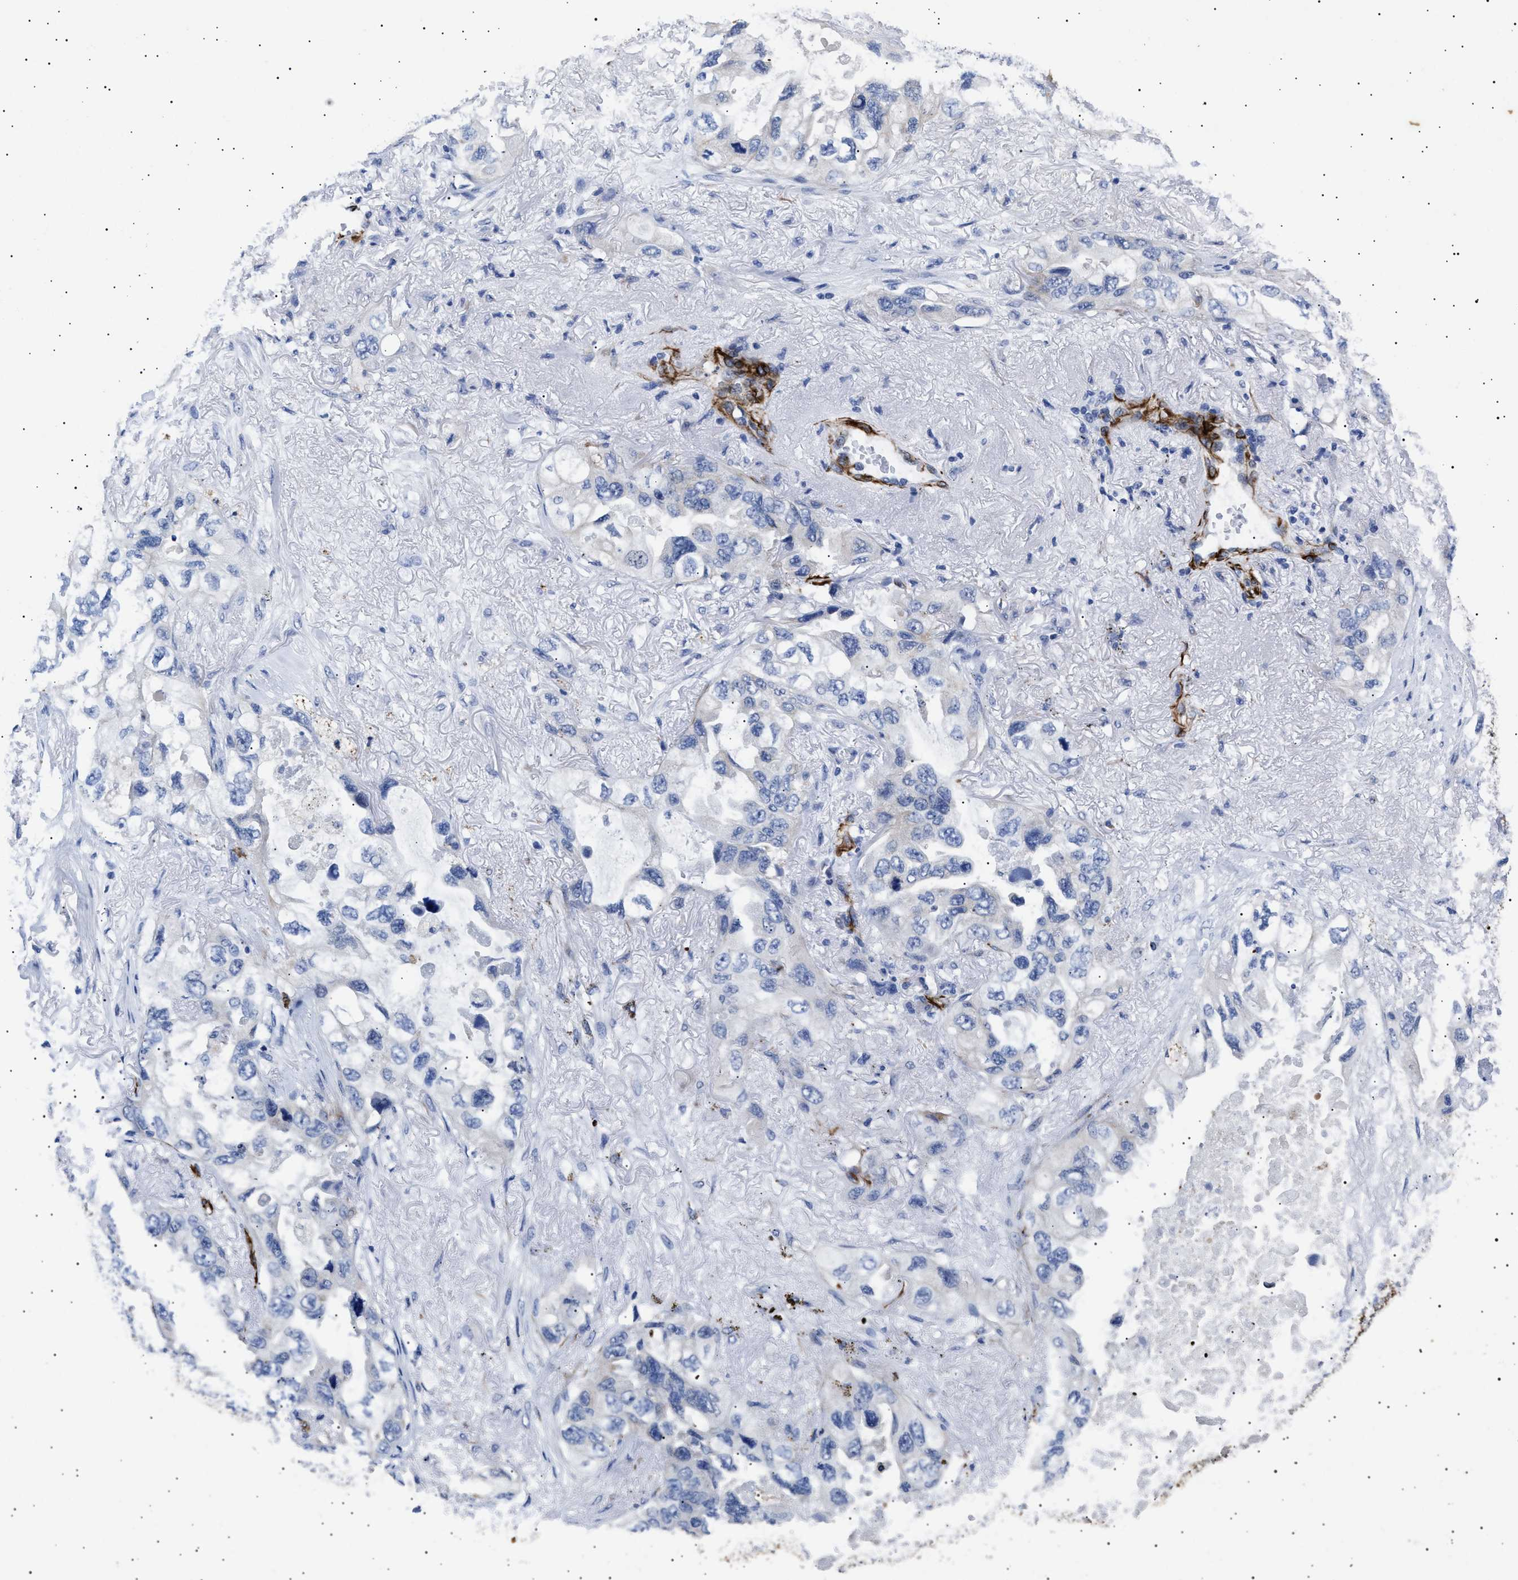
{"staining": {"intensity": "negative", "quantity": "none", "location": "none"}, "tissue": "lung cancer", "cell_type": "Tumor cells", "image_type": "cancer", "snomed": [{"axis": "morphology", "description": "Squamous cell carcinoma, NOS"}, {"axis": "topography", "description": "Lung"}], "caption": "DAB immunohistochemical staining of human lung cancer (squamous cell carcinoma) reveals no significant expression in tumor cells.", "gene": "OLFML2A", "patient": {"sex": "female", "age": 73}}